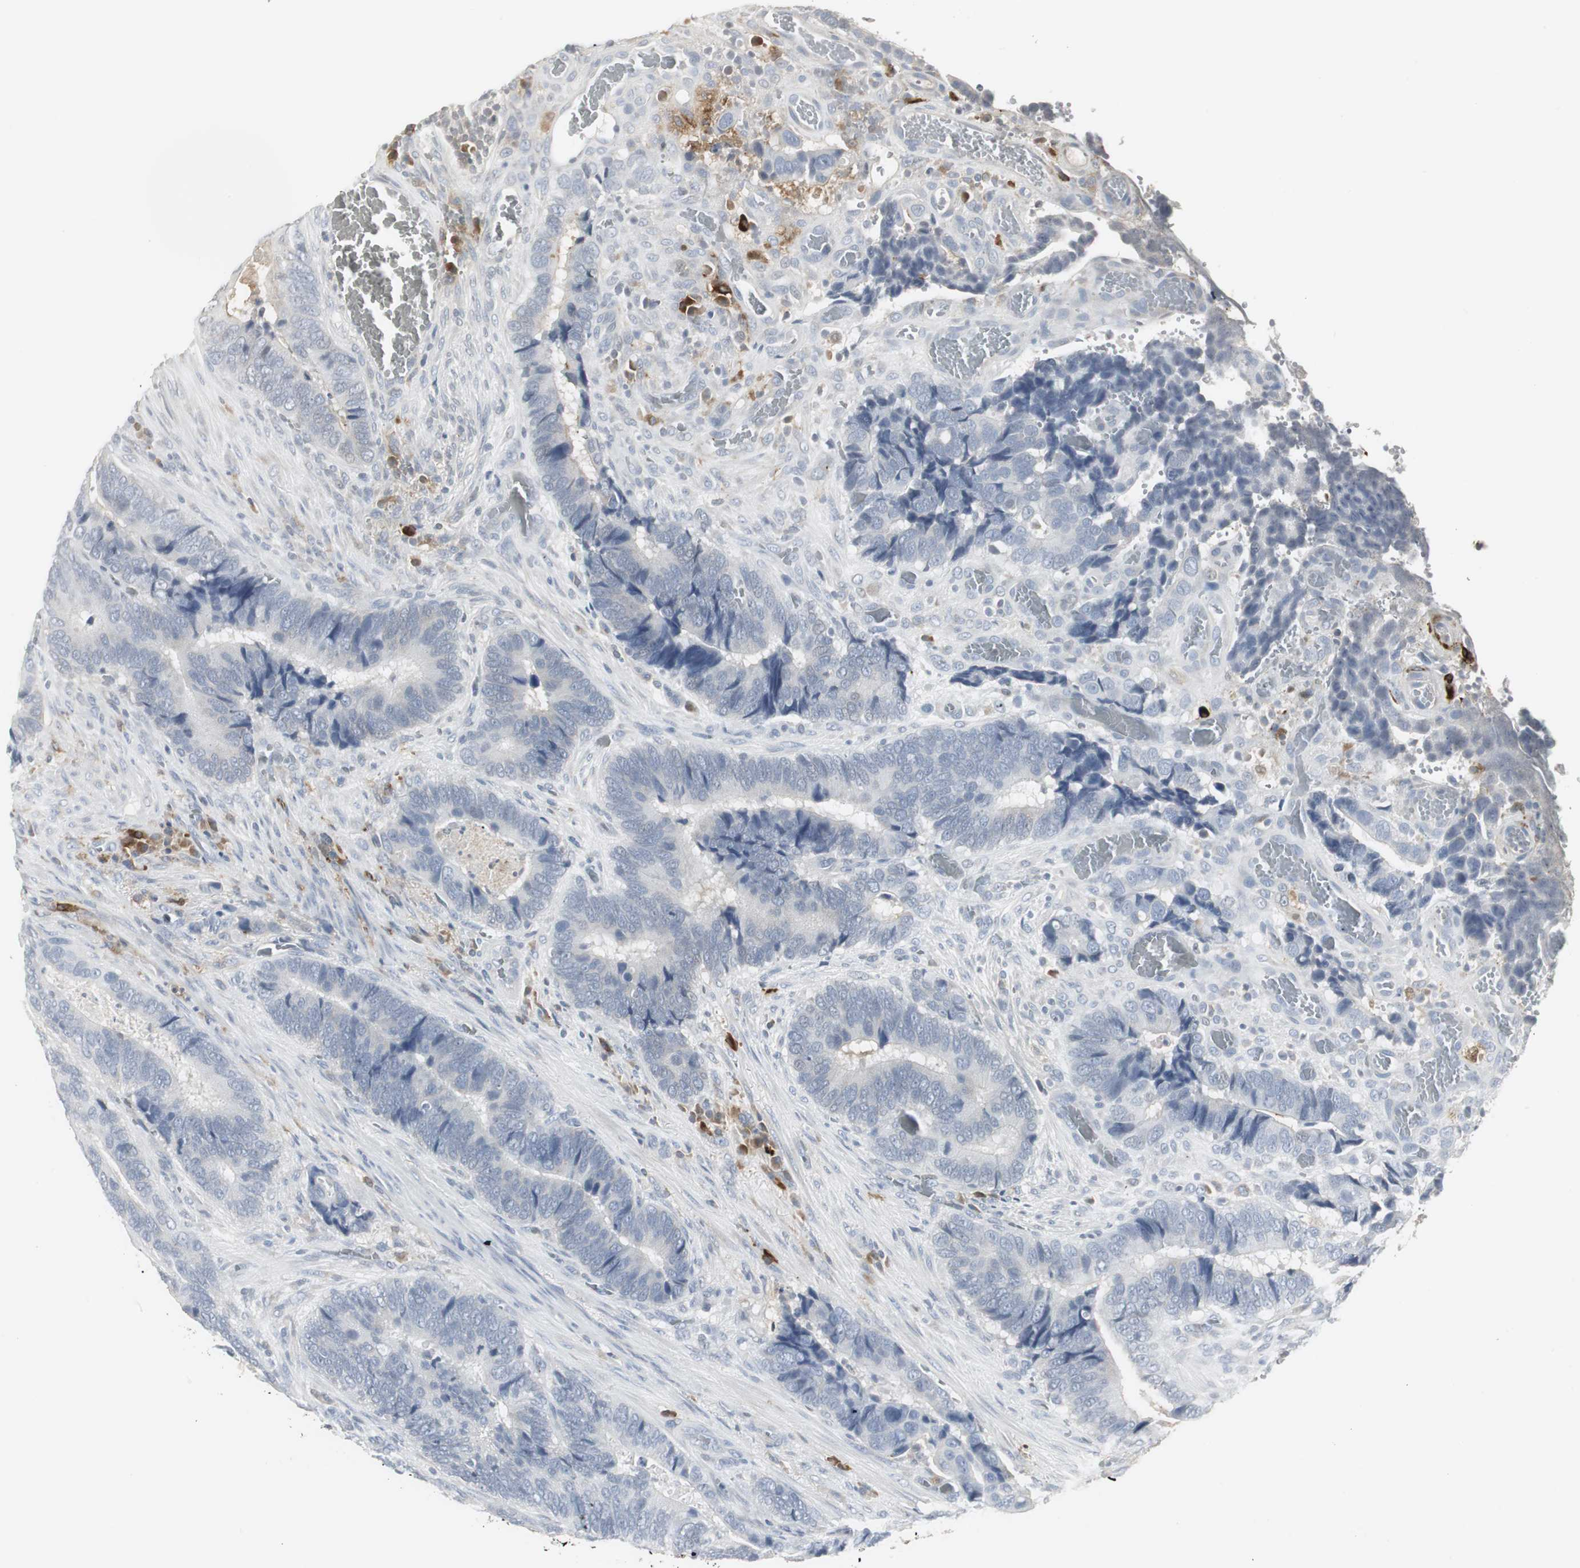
{"staining": {"intensity": "negative", "quantity": "none", "location": "none"}, "tissue": "colorectal cancer", "cell_type": "Tumor cells", "image_type": "cancer", "snomed": [{"axis": "morphology", "description": "Adenocarcinoma, NOS"}, {"axis": "topography", "description": "Colon"}], "caption": "Photomicrograph shows no protein staining in tumor cells of colorectal cancer tissue.", "gene": "PI15", "patient": {"sex": "male", "age": 72}}